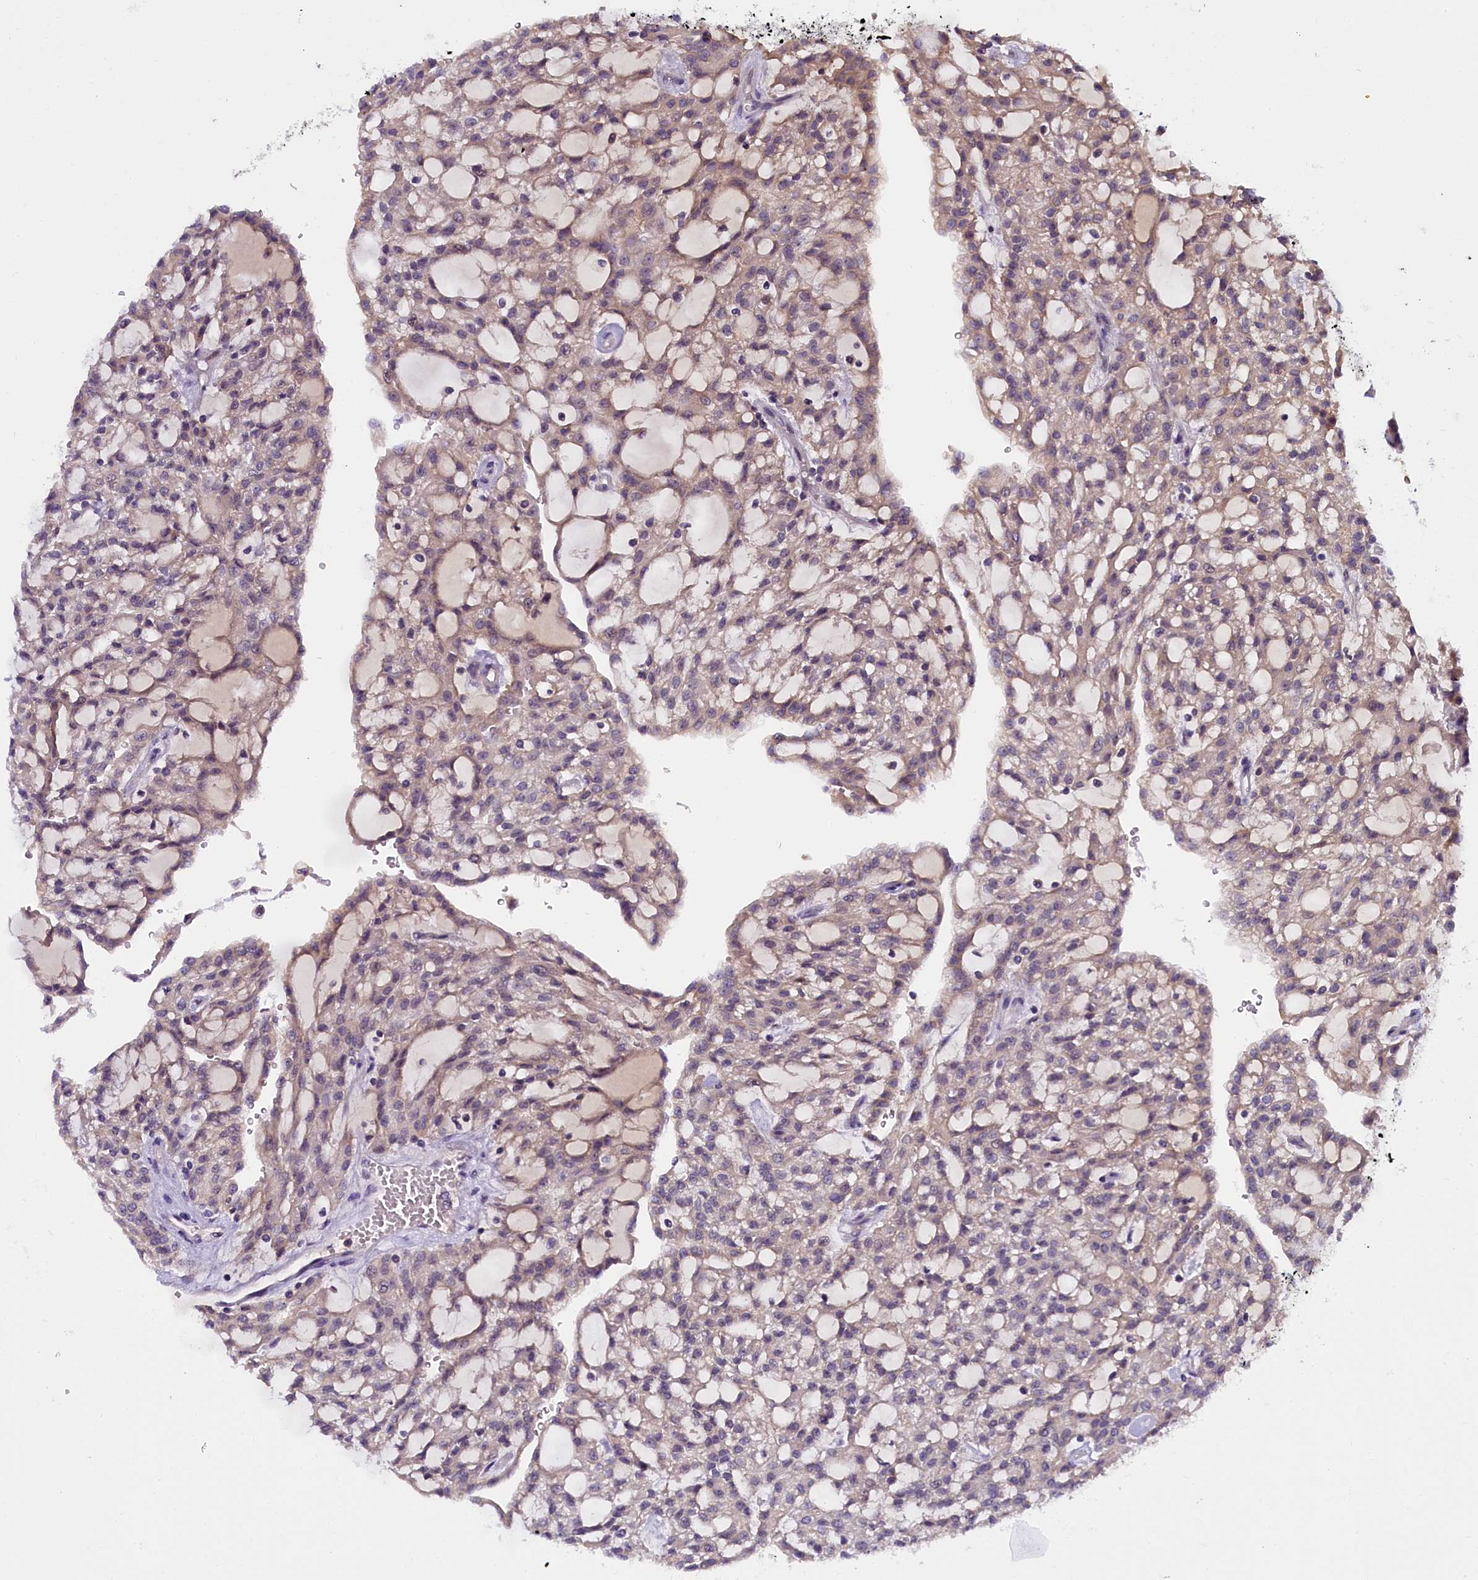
{"staining": {"intensity": "weak", "quantity": "25%-75%", "location": "cytoplasmic/membranous"}, "tissue": "renal cancer", "cell_type": "Tumor cells", "image_type": "cancer", "snomed": [{"axis": "morphology", "description": "Adenocarcinoma, NOS"}, {"axis": "topography", "description": "Kidney"}], "caption": "Immunohistochemistry (DAB (3,3'-diaminobenzidine)) staining of human adenocarcinoma (renal) exhibits weak cytoplasmic/membranous protein staining in about 25%-75% of tumor cells.", "gene": "ENKD1", "patient": {"sex": "male", "age": 63}}